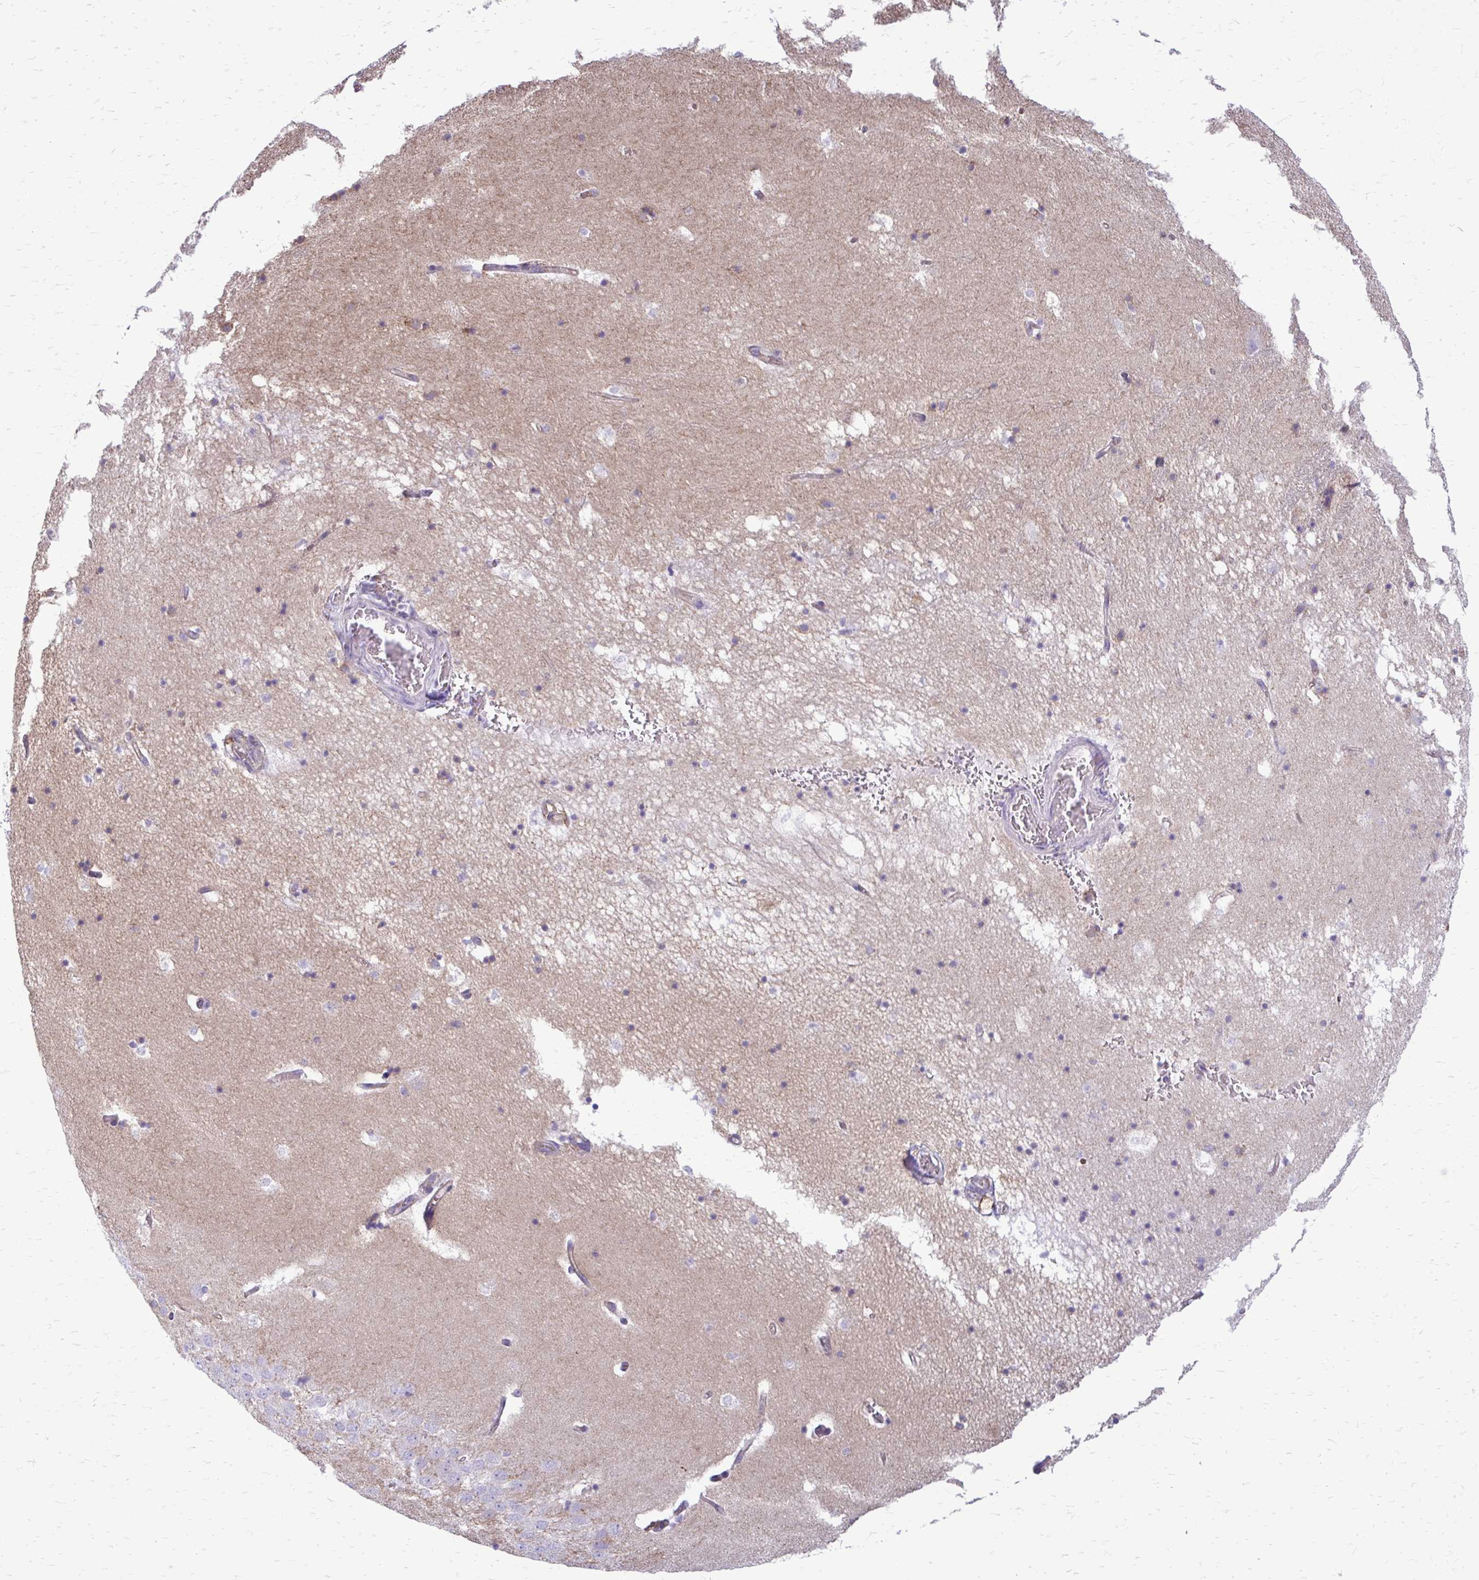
{"staining": {"intensity": "negative", "quantity": "none", "location": "none"}, "tissue": "hippocampus", "cell_type": "Glial cells", "image_type": "normal", "snomed": [{"axis": "morphology", "description": "Normal tissue, NOS"}, {"axis": "topography", "description": "Hippocampus"}], "caption": "Immunohistochemical staining of normal hippocampus displays no significant positivity in glial cells.", "gene": "CLTA", "patient": {"sex": "male", "age": 58}}